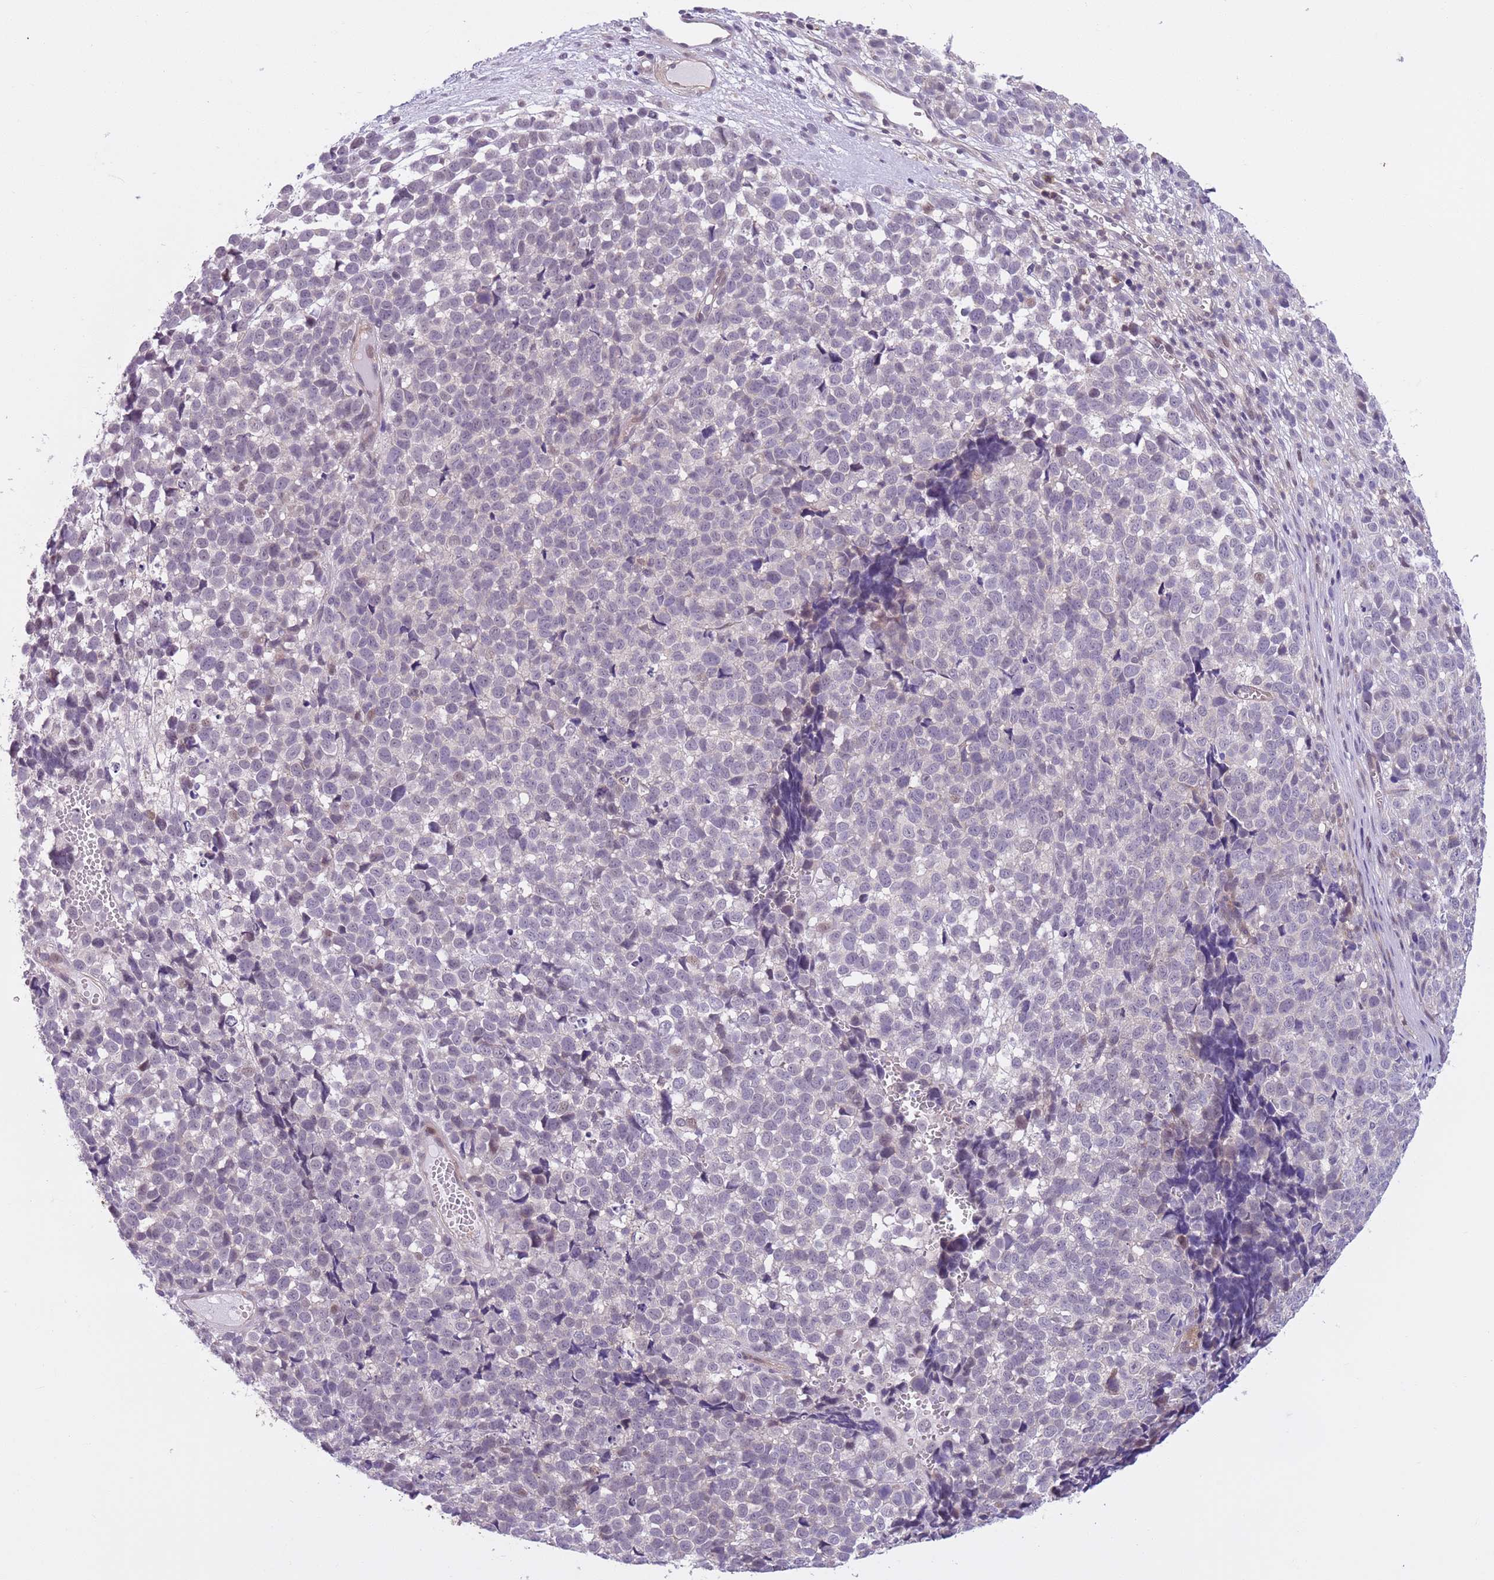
{"staining": {"intensity": "negative", "quantity": "none", "location": "none"}, "tissue": "melanoma", "cell_type": "Tumor cells", "image_type": "cancer", "snomed": [{"axis": "morphology", "description": "Malignant melanoma, NOS"}, {"axis": "topography", "description": "Nose, NOS"}], "caption": "Immunohistochemistry (IHC) of human malignant melanoma exhibits no staining in tumor cells.", "gene": "JAML", "patient": {"sex": "female", "age": 48}}